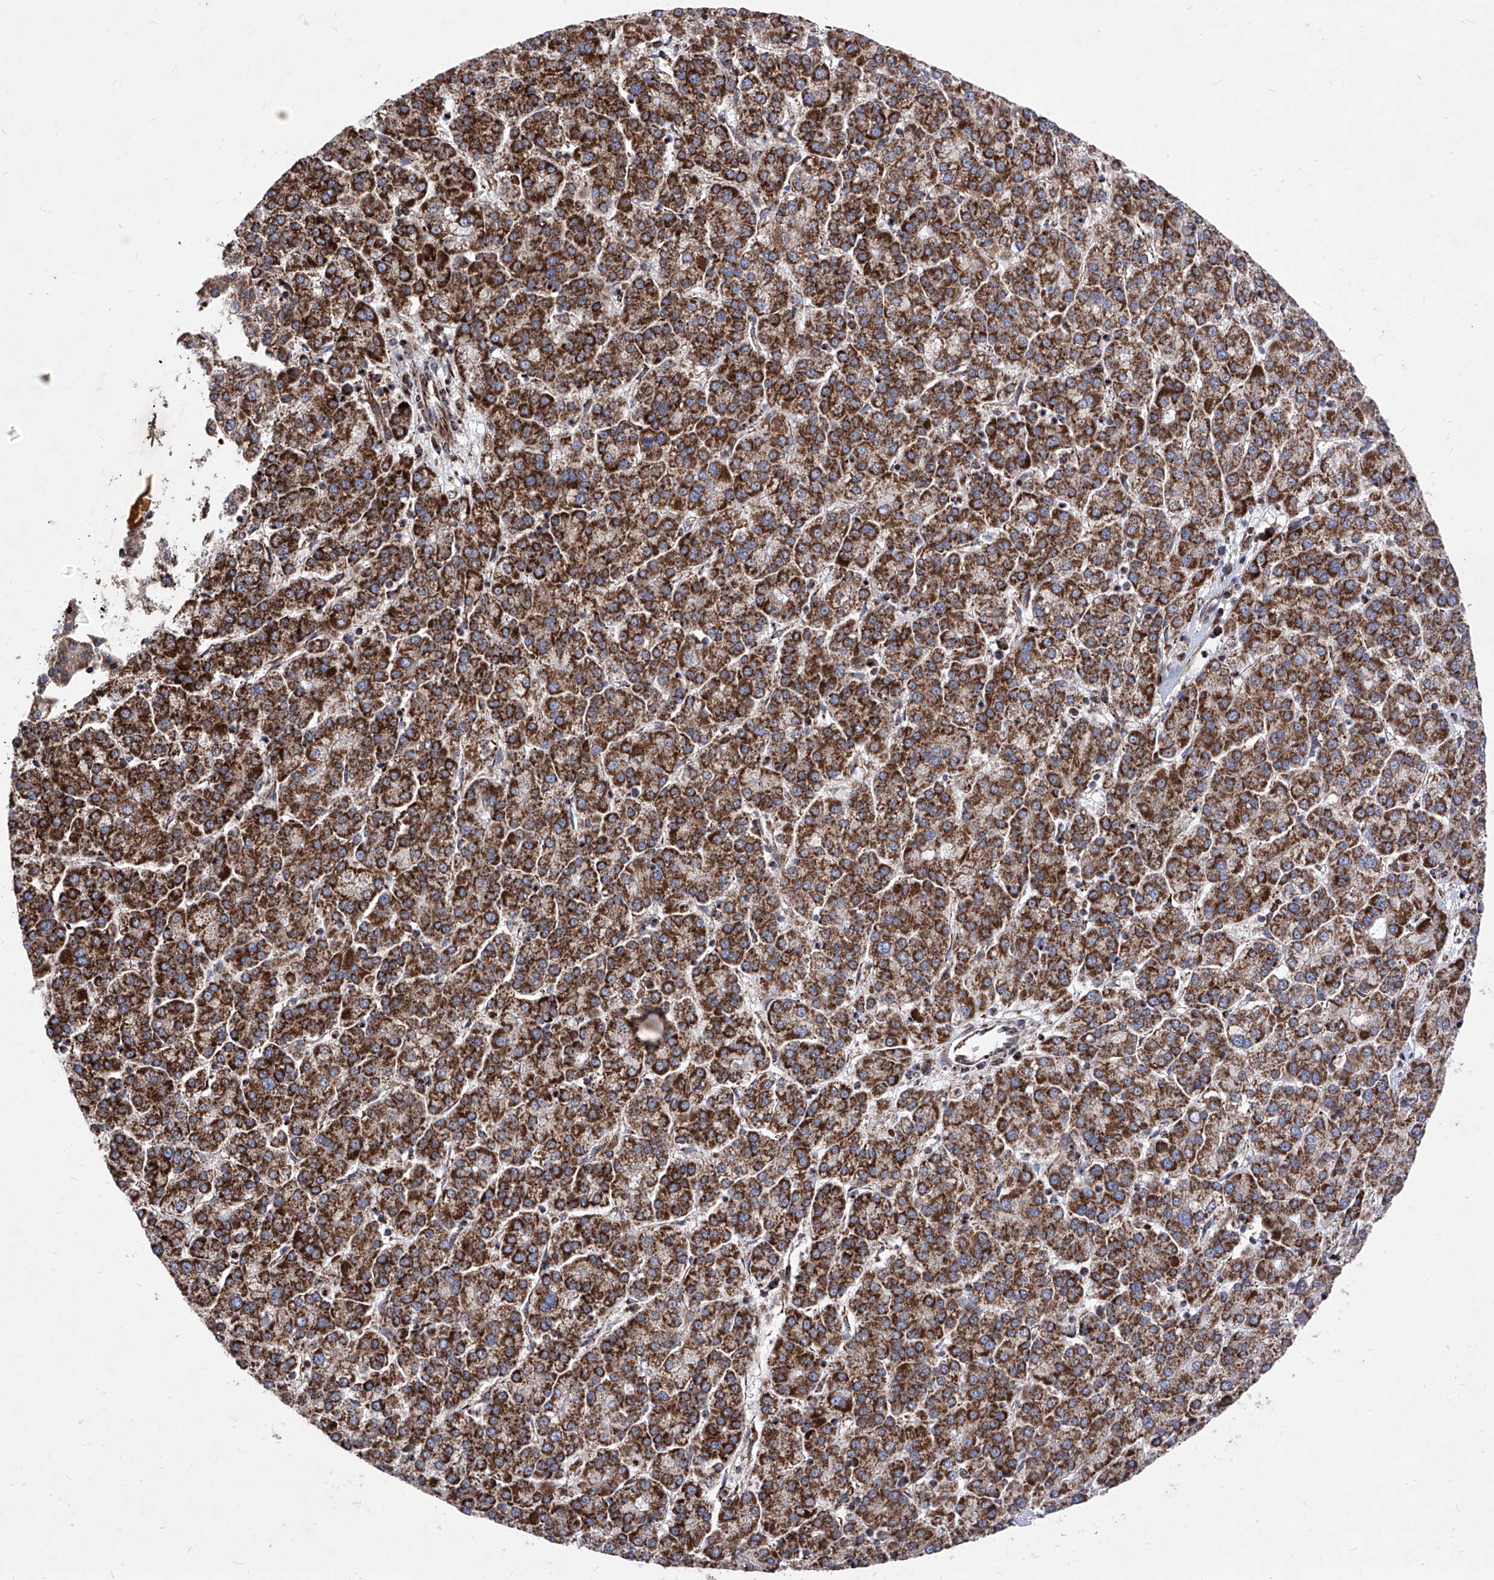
{"staining": {"intensity": "strong", "quantity": ">75%", "location": "cytoplasmic/membranous"}, "tissue": "liver cancer", "cell_type": "Tumor cells", "image_type": "cancer", "snomed": [{"axis": "morphology", "description": "Carcinoma, Hepatocellular, NOS"}, {"axis": "topography", "description": "Liver"}], "caption": "Liver cancer stained for a protein shows strong cytoplasmic/membranous positivity in tumor cells.", "gene": "SEMA6A", "patient": {"sex": "female", "age": 58}}